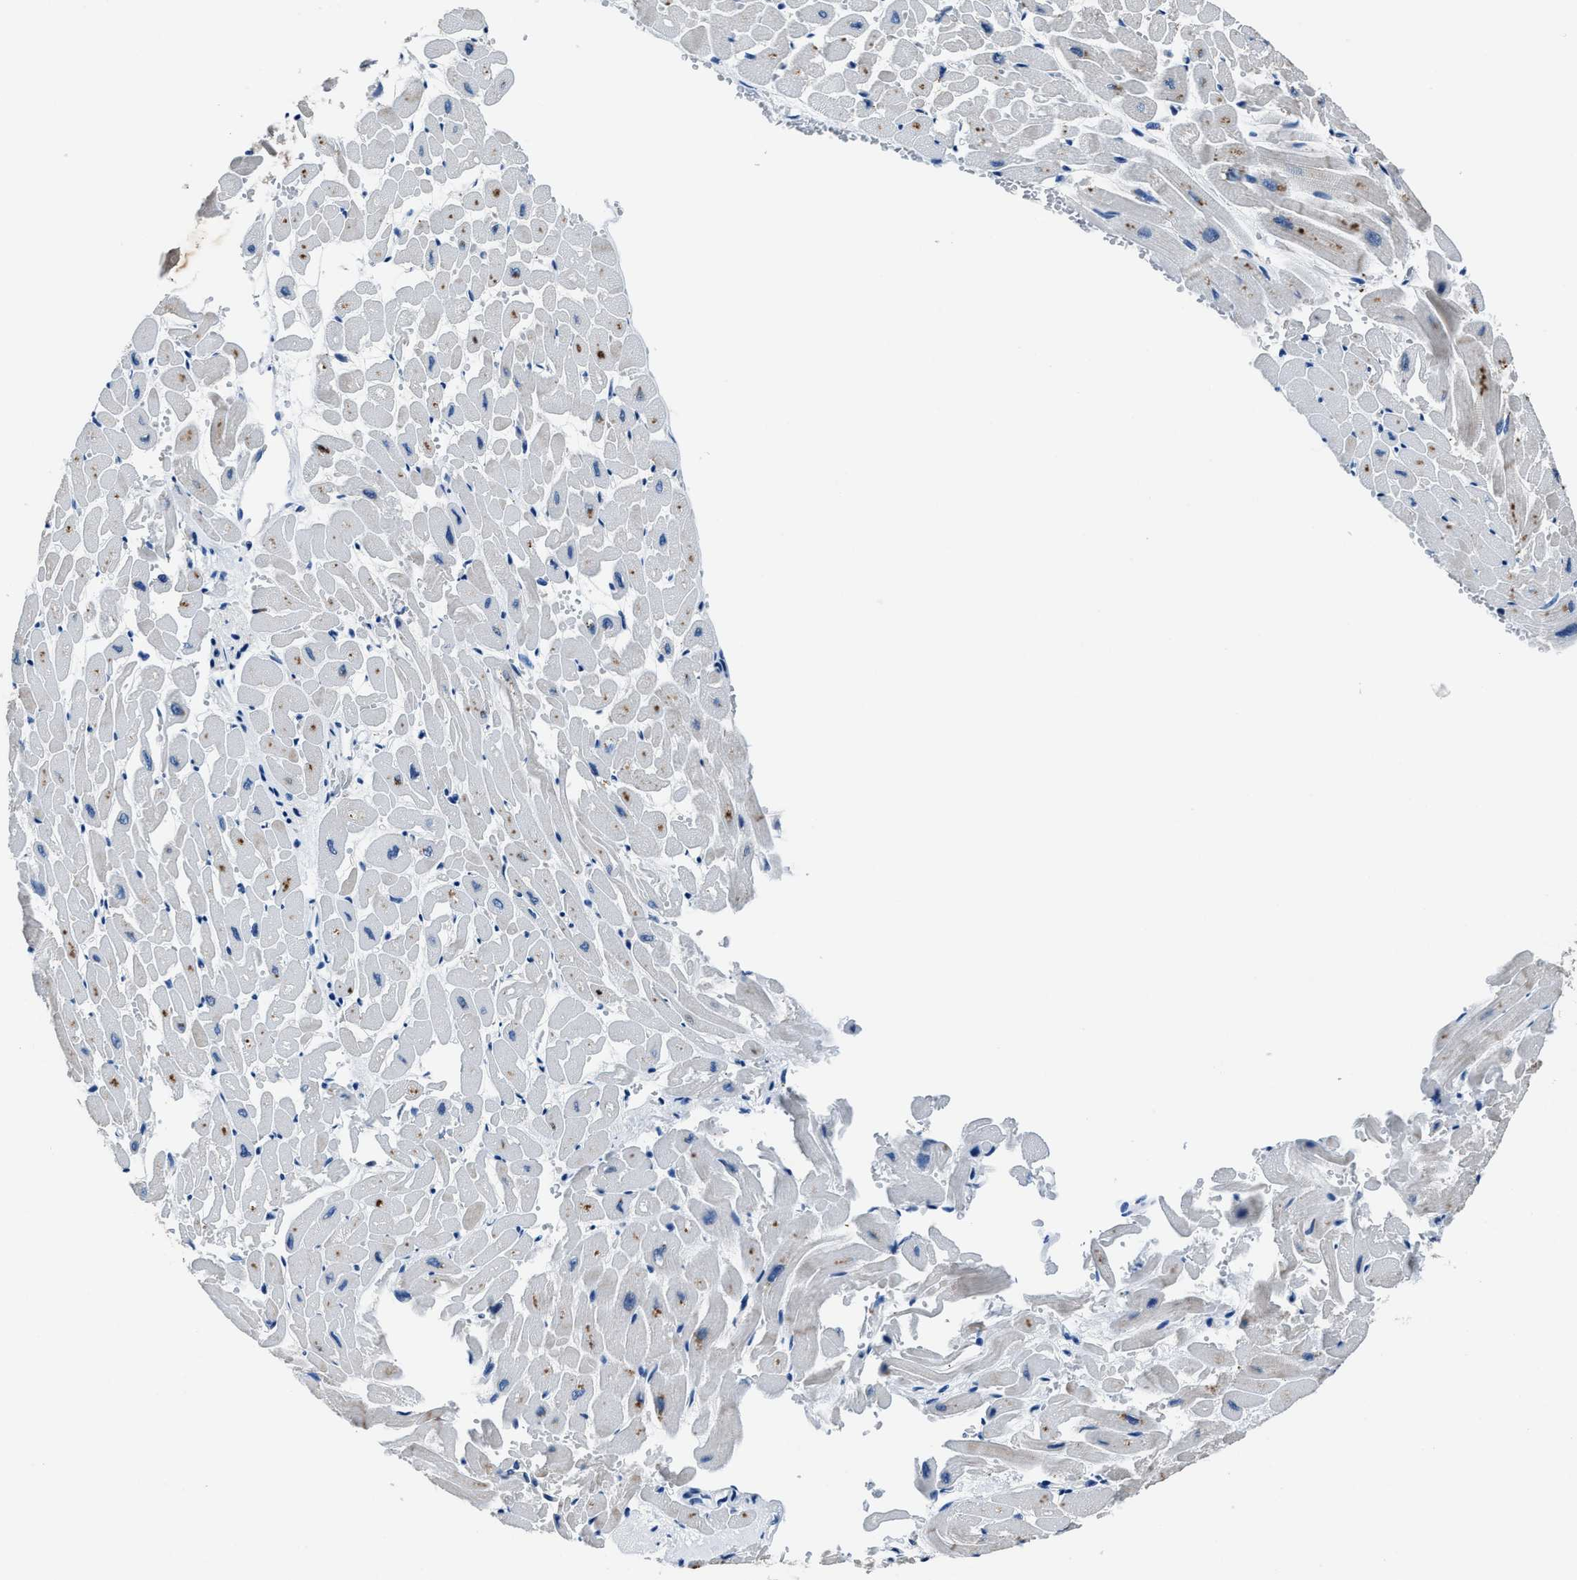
{"staining": {"intensity": "moderate", "quantity": "25%-75%", "location": "cytoplasmic/membranous"}, "tissue": "heart muscle", "cell_type": "Cardiomyocytes", "image_type": "normal", "snomed": [{"axis": "morphology", "description": "Normal tissue, NOS"}, {"axis": "topography", "description": "Heart"}], "caption": "Protein positivity by immunohistochemistry demonstrates moderate cytoplasmic/membranous positivity in about 25%-75% of cardiomyocytes in benign heart muscle. The staining was performed using DAB (3,3'-diaminobenzidine), with brown indicating positive protein expression. Nuclei are stained blue with hematoxylin.", "gene": "NACAD", "patient": {"sex": "male", "age": 45}}